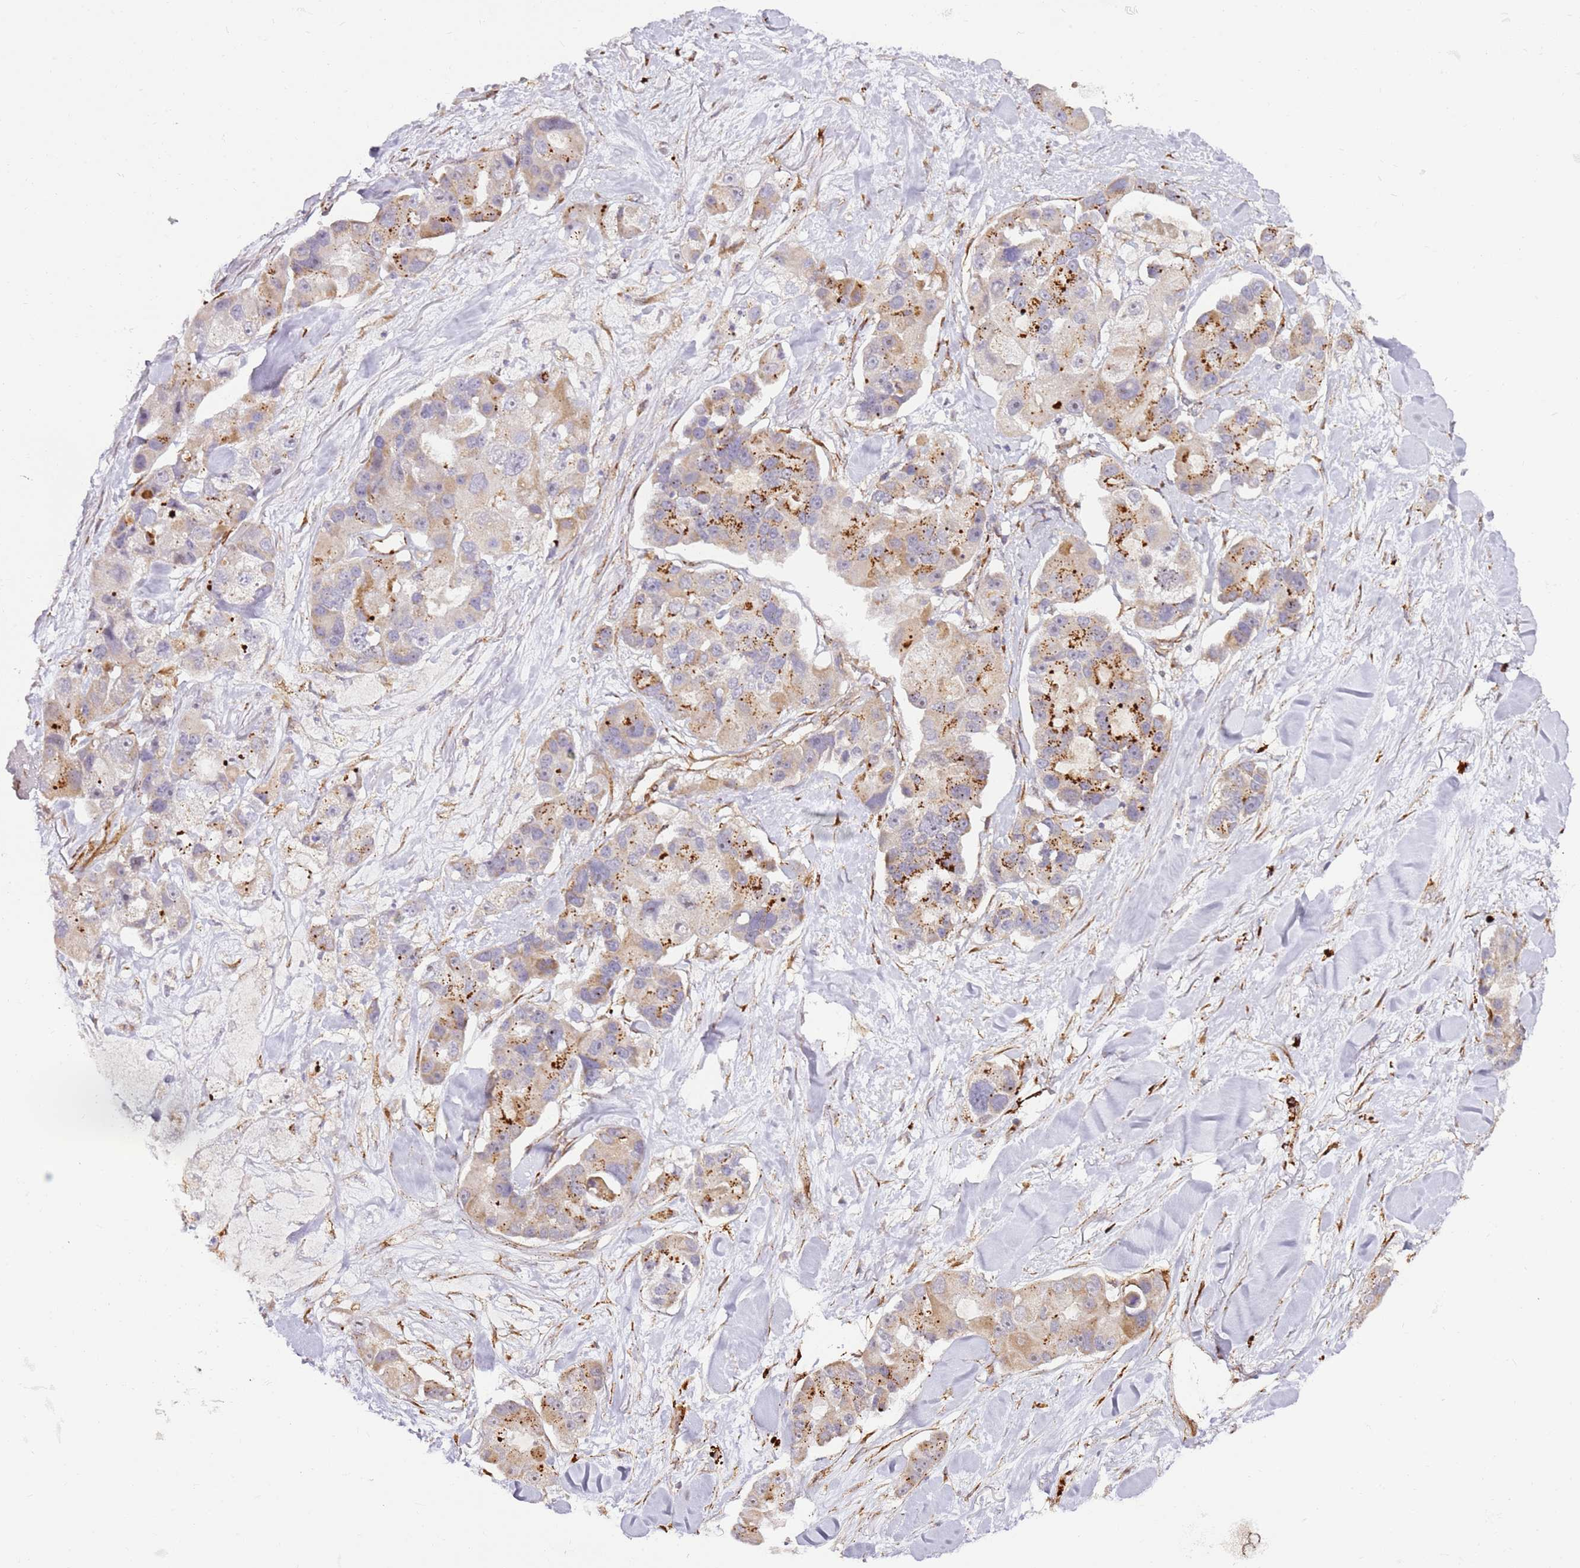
{"staining": {"intensity": "strong", "quantity": "<25%", "location": "cytoplasmic/membranous"}, "tissue": "lung cancer", "cell_type": "Tumor cells", "image_type": "cancer", "snomed": [{"axis": "morphology", "description": "Adenocarcinoma, NOS"}, {"axis": "topography", "description": "Lung"}], "caption": "This is an image of IHC staining of lung adenocarcinoma, which shows strong staining in the cytoplasmic/membranous of tumor cells.", "gene": "GRAP", "patient": {"sex": "female", "age": 54}}